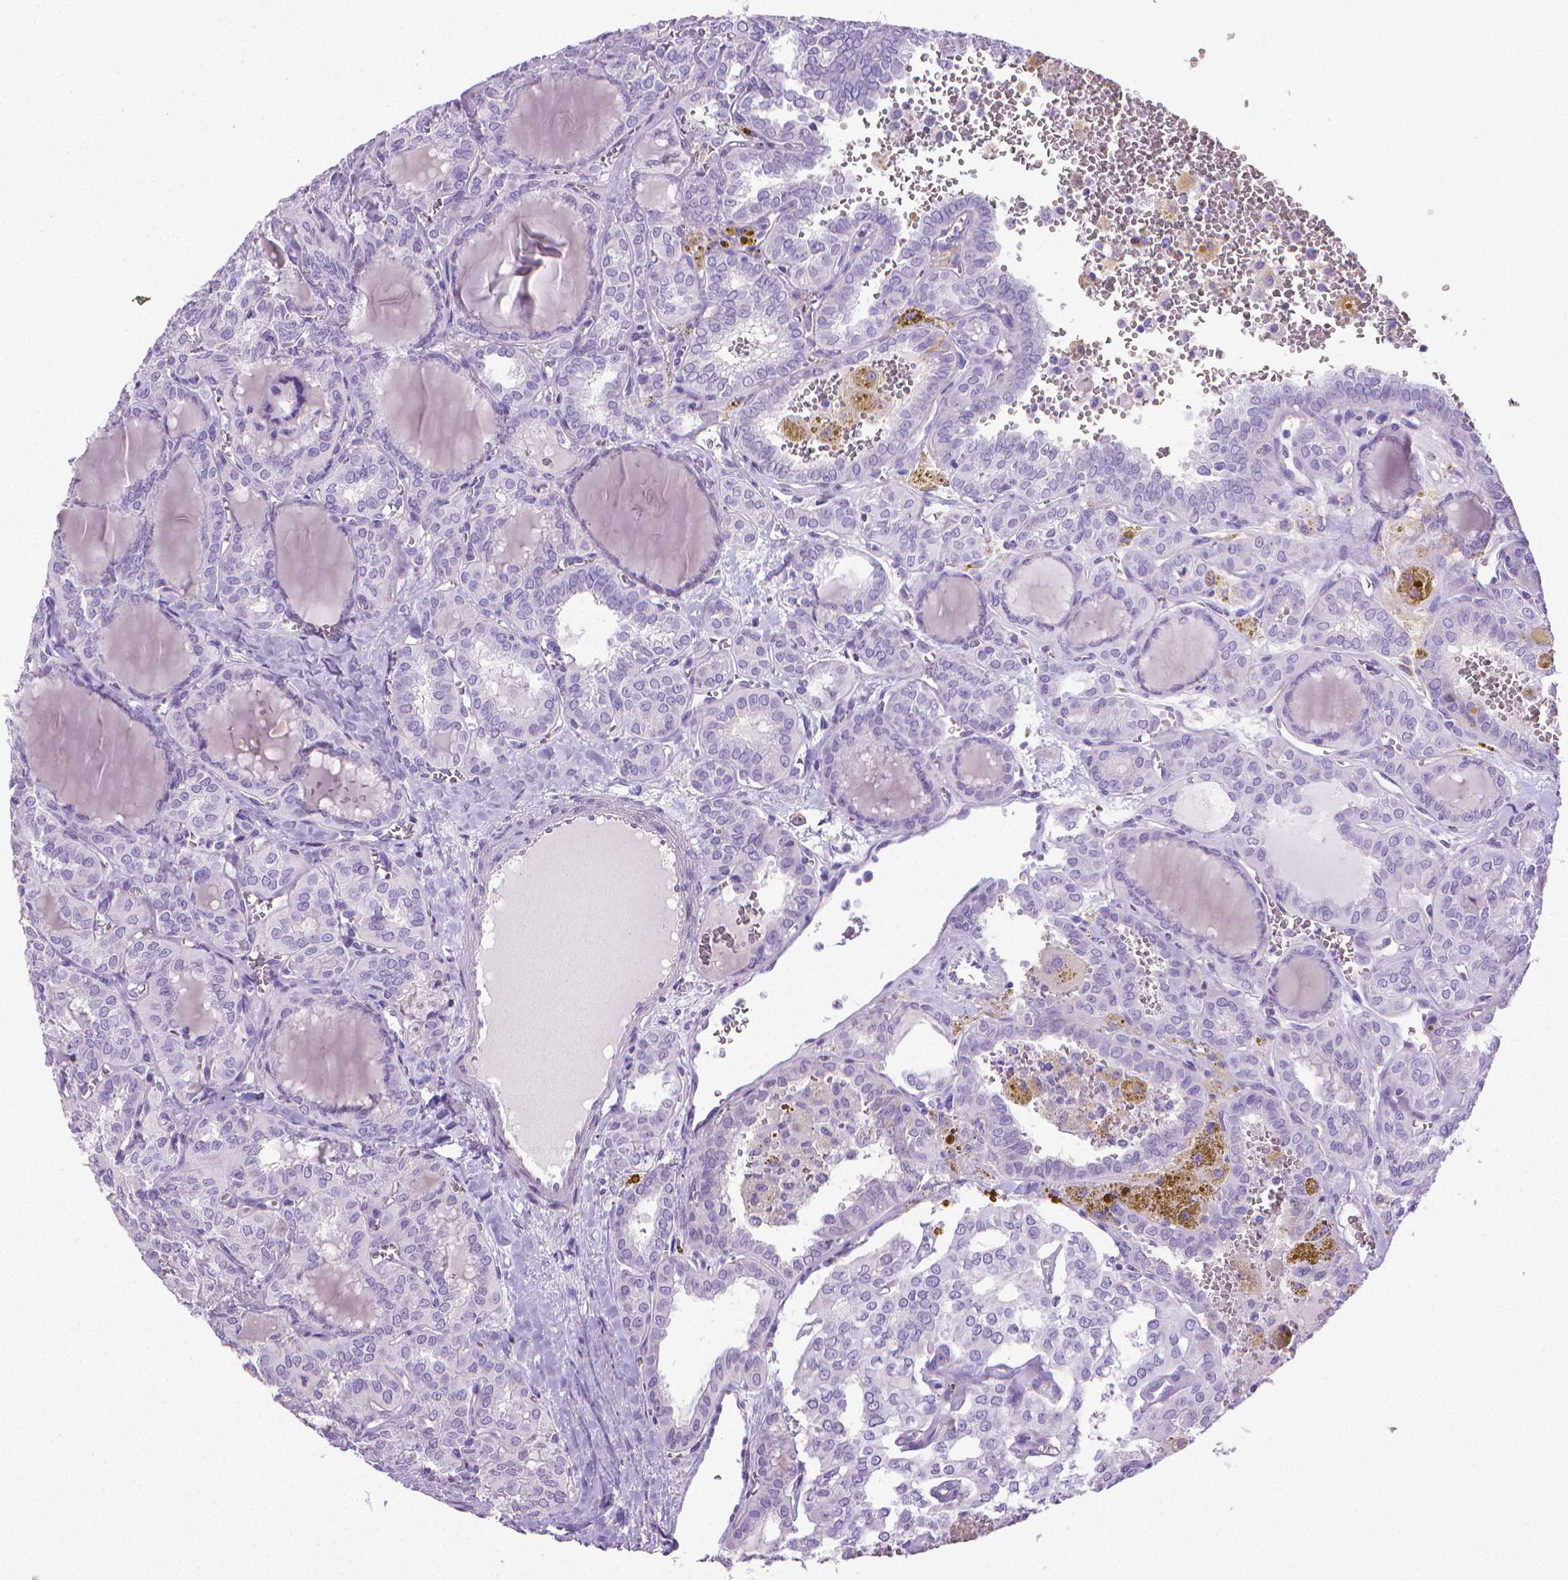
{"staining": {"intensity": "negative", "quantity": "none", "location": "none"}, "tissue": "thyroid cancer", "cell_type": "Tumor cells", "image_type": "cancer", "snomed": [{"axis": "morphology", "description": "Papillary adenocarcinoma, NOS"}, {"axis": "topography", "description": "Thyroid gland"}], "caption": "Tumor cells are negative for protein expression in human thyroid papillary adenocarcinoma.", "gene": "PNMA2", "patient": {"sex": "female", "age": 41}}